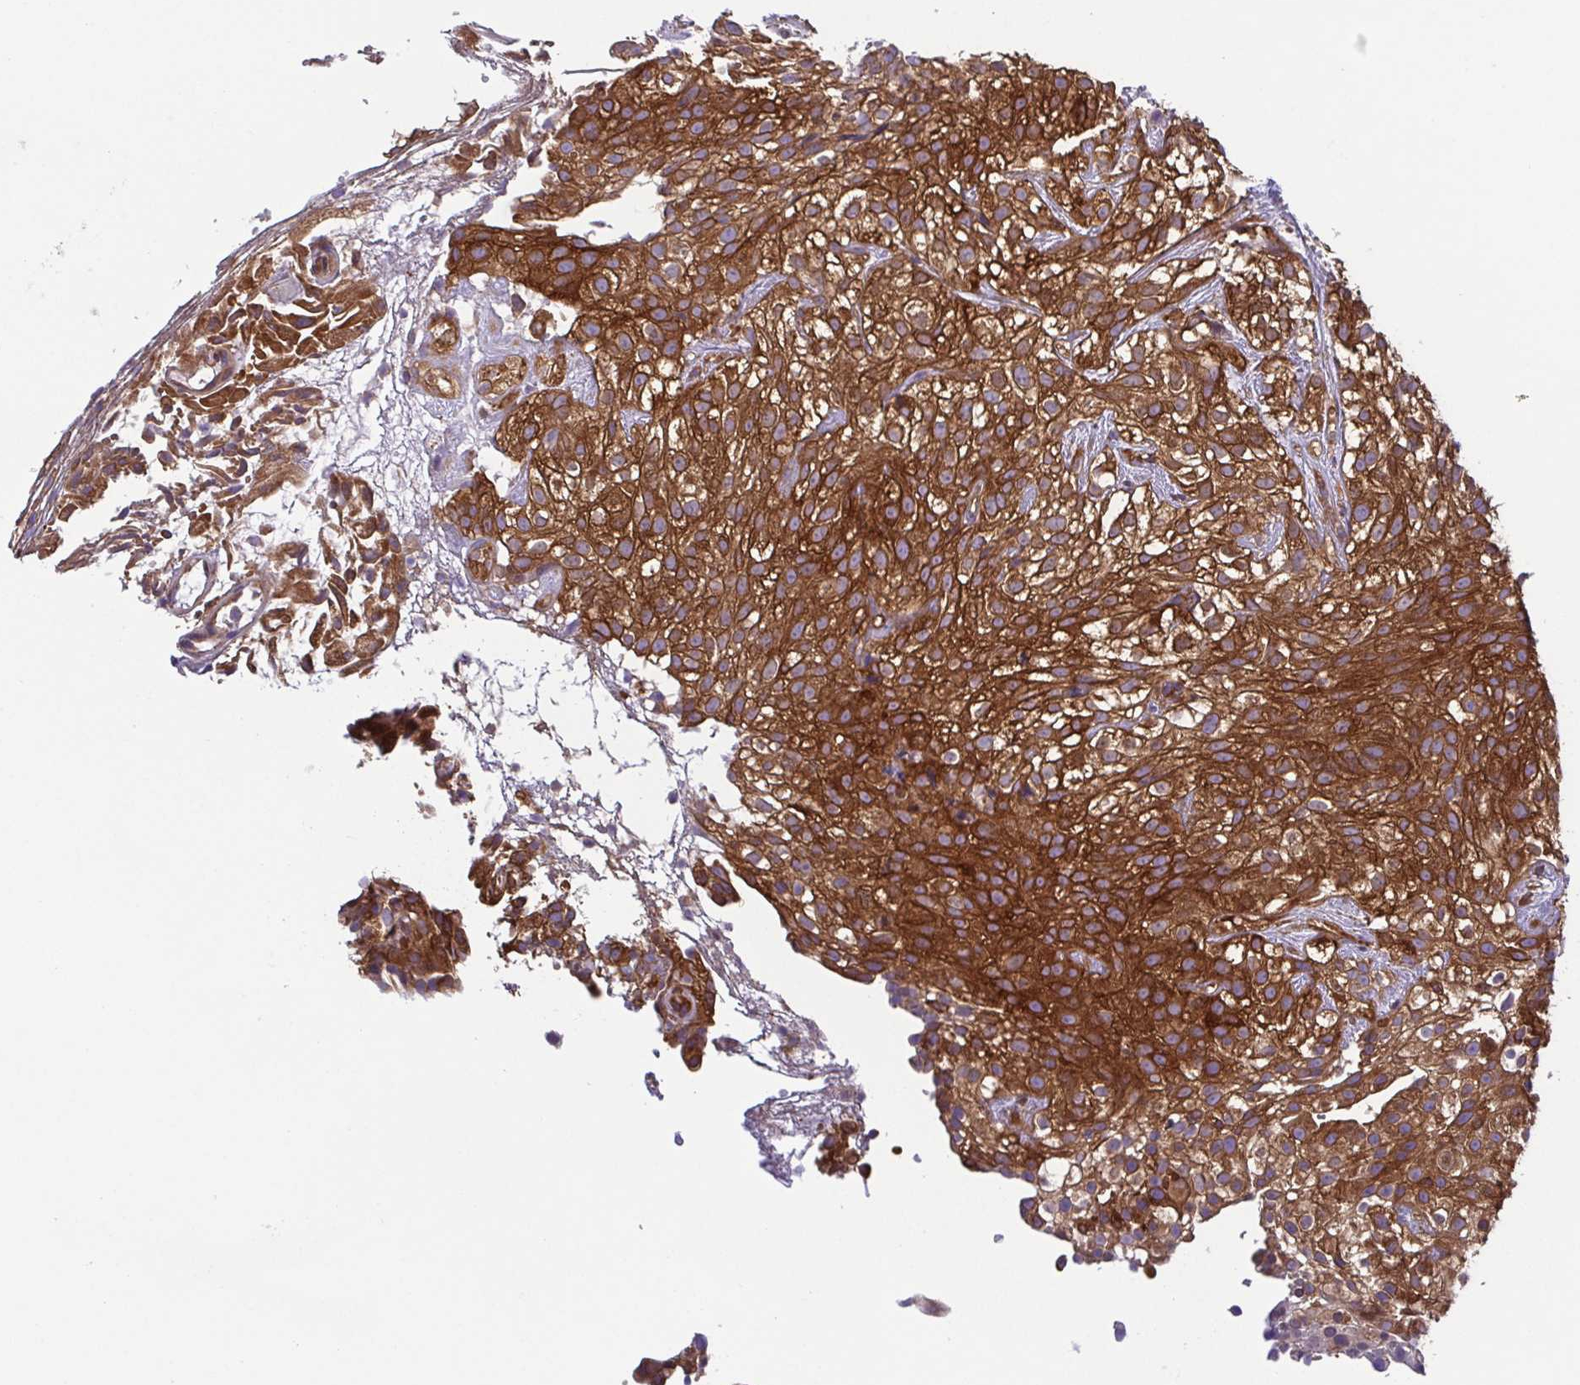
{"staining": {"intensity": "strong", "quantity": ">75%", "location": "cytoplasmic/membranous"}, "tissue": "urothelial cancer", "cell_type": "Tumor cells", "image_type": "cancer", "snomed": [{"axis": "morphology", "description": "Urothelial carcinoma, High grade"}, {"axis": "topography", "description": "Urinary bladder"}], "caption": "Protein staining displays strong cytoplasmic/membranous staining in approximately >75% of tumor cells in urothelial cancer. The staining is performed using DAB brown chromogen to label protein expression. The nuclei are counter-stained blue using hematoxylin.", "gene": "KIF5B", "patient": {"sex": "male", "age": 56}}